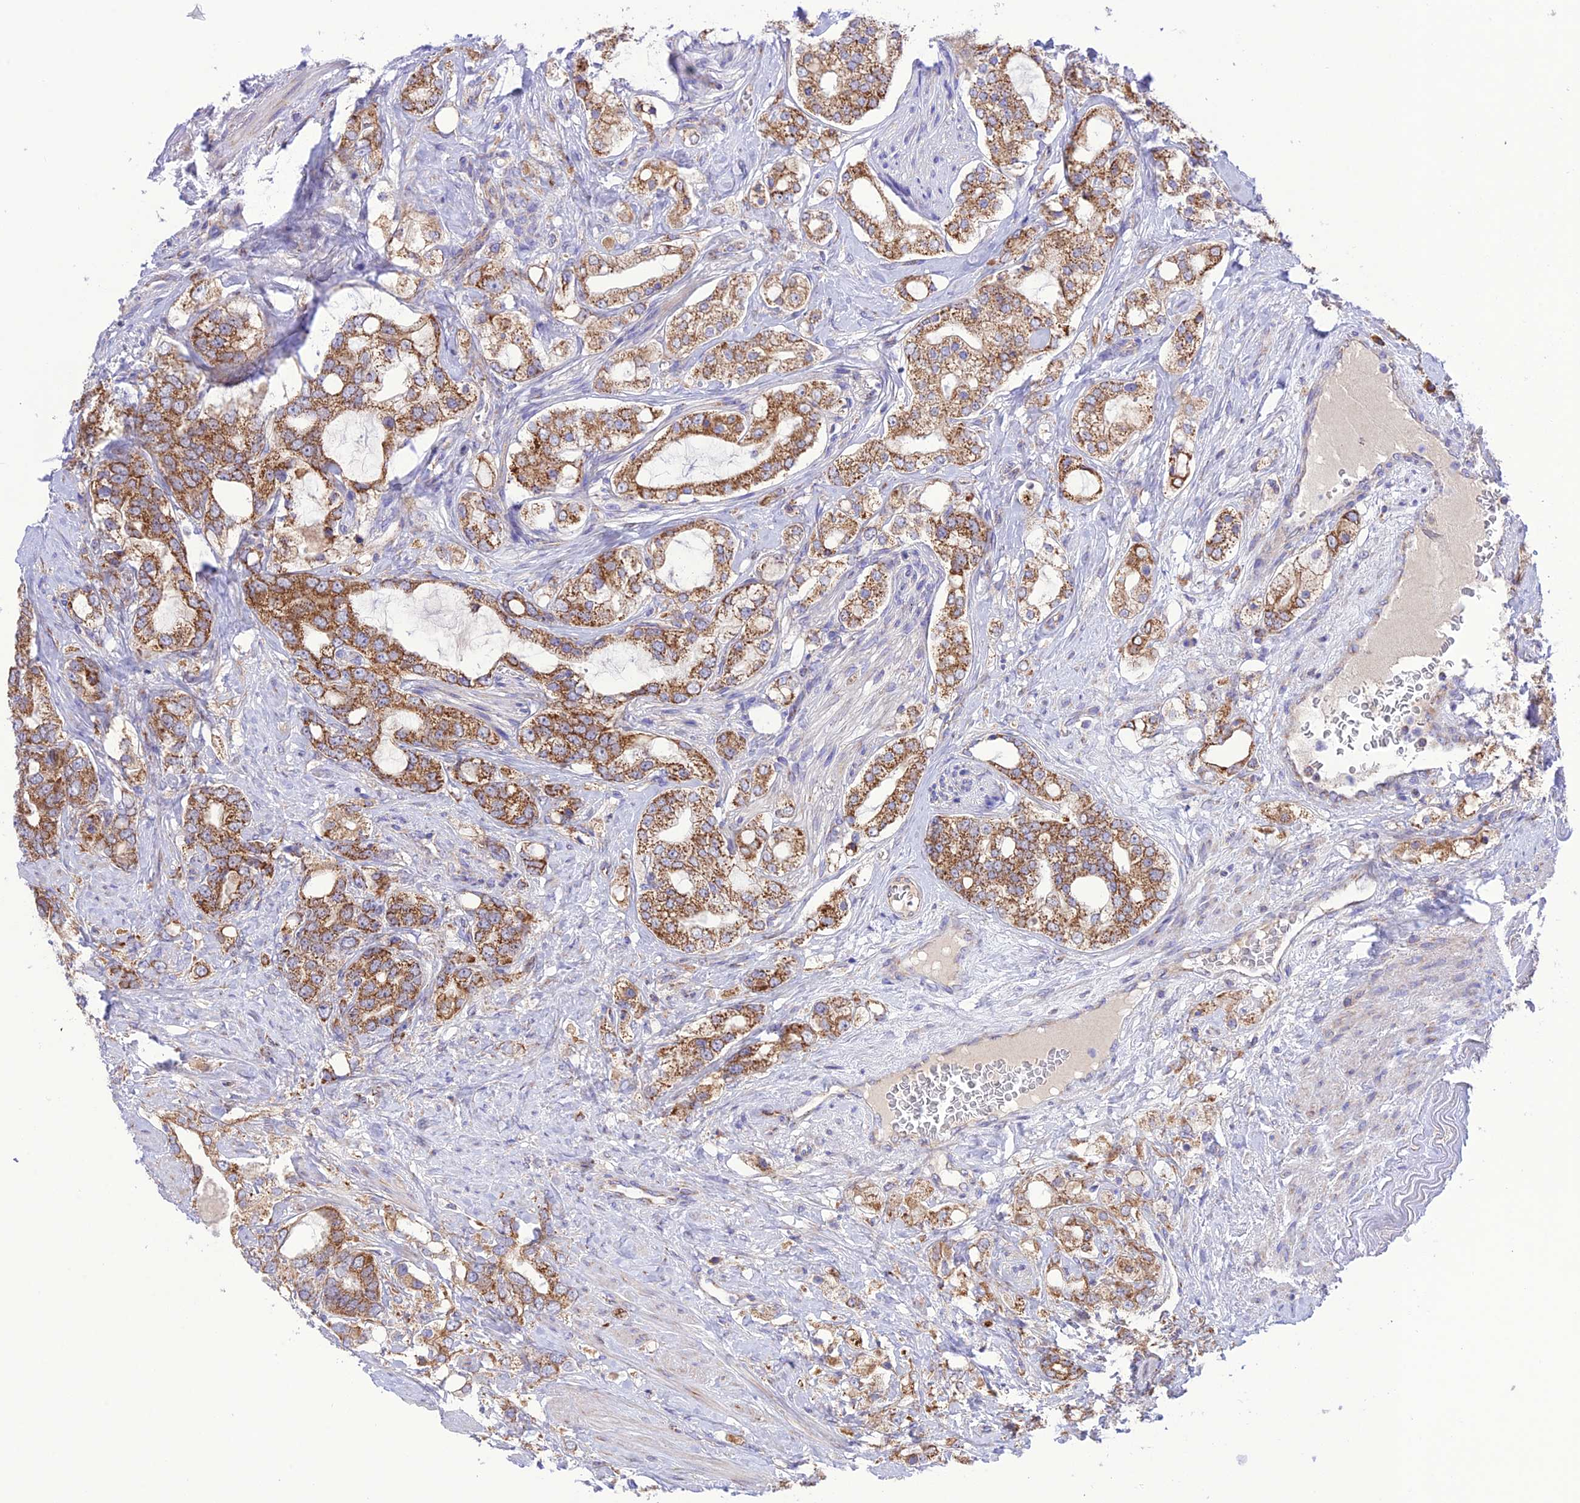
{"staining": {"intensity": "moderate", "quantity": ">75%", "location": "cytoplasmic/membranous"}, "tissue": "prostate cancer", "cell_type": "Tumor cells", "image_type": "cancer", "snomed": [{"axis": "morphology", "description": "Adenocarcinoma, High grade"}, {"axis": "topography", "description": "Prostate"}], "caption": "Approximately >75% of tumor cells in human prostate cancer display moderate cytoplasmic/membranous protein positivity as visualized by brown immunohistochemical staining.", "gene": "UAP1L1", "patient": {"sex": "male", "age": 64}}